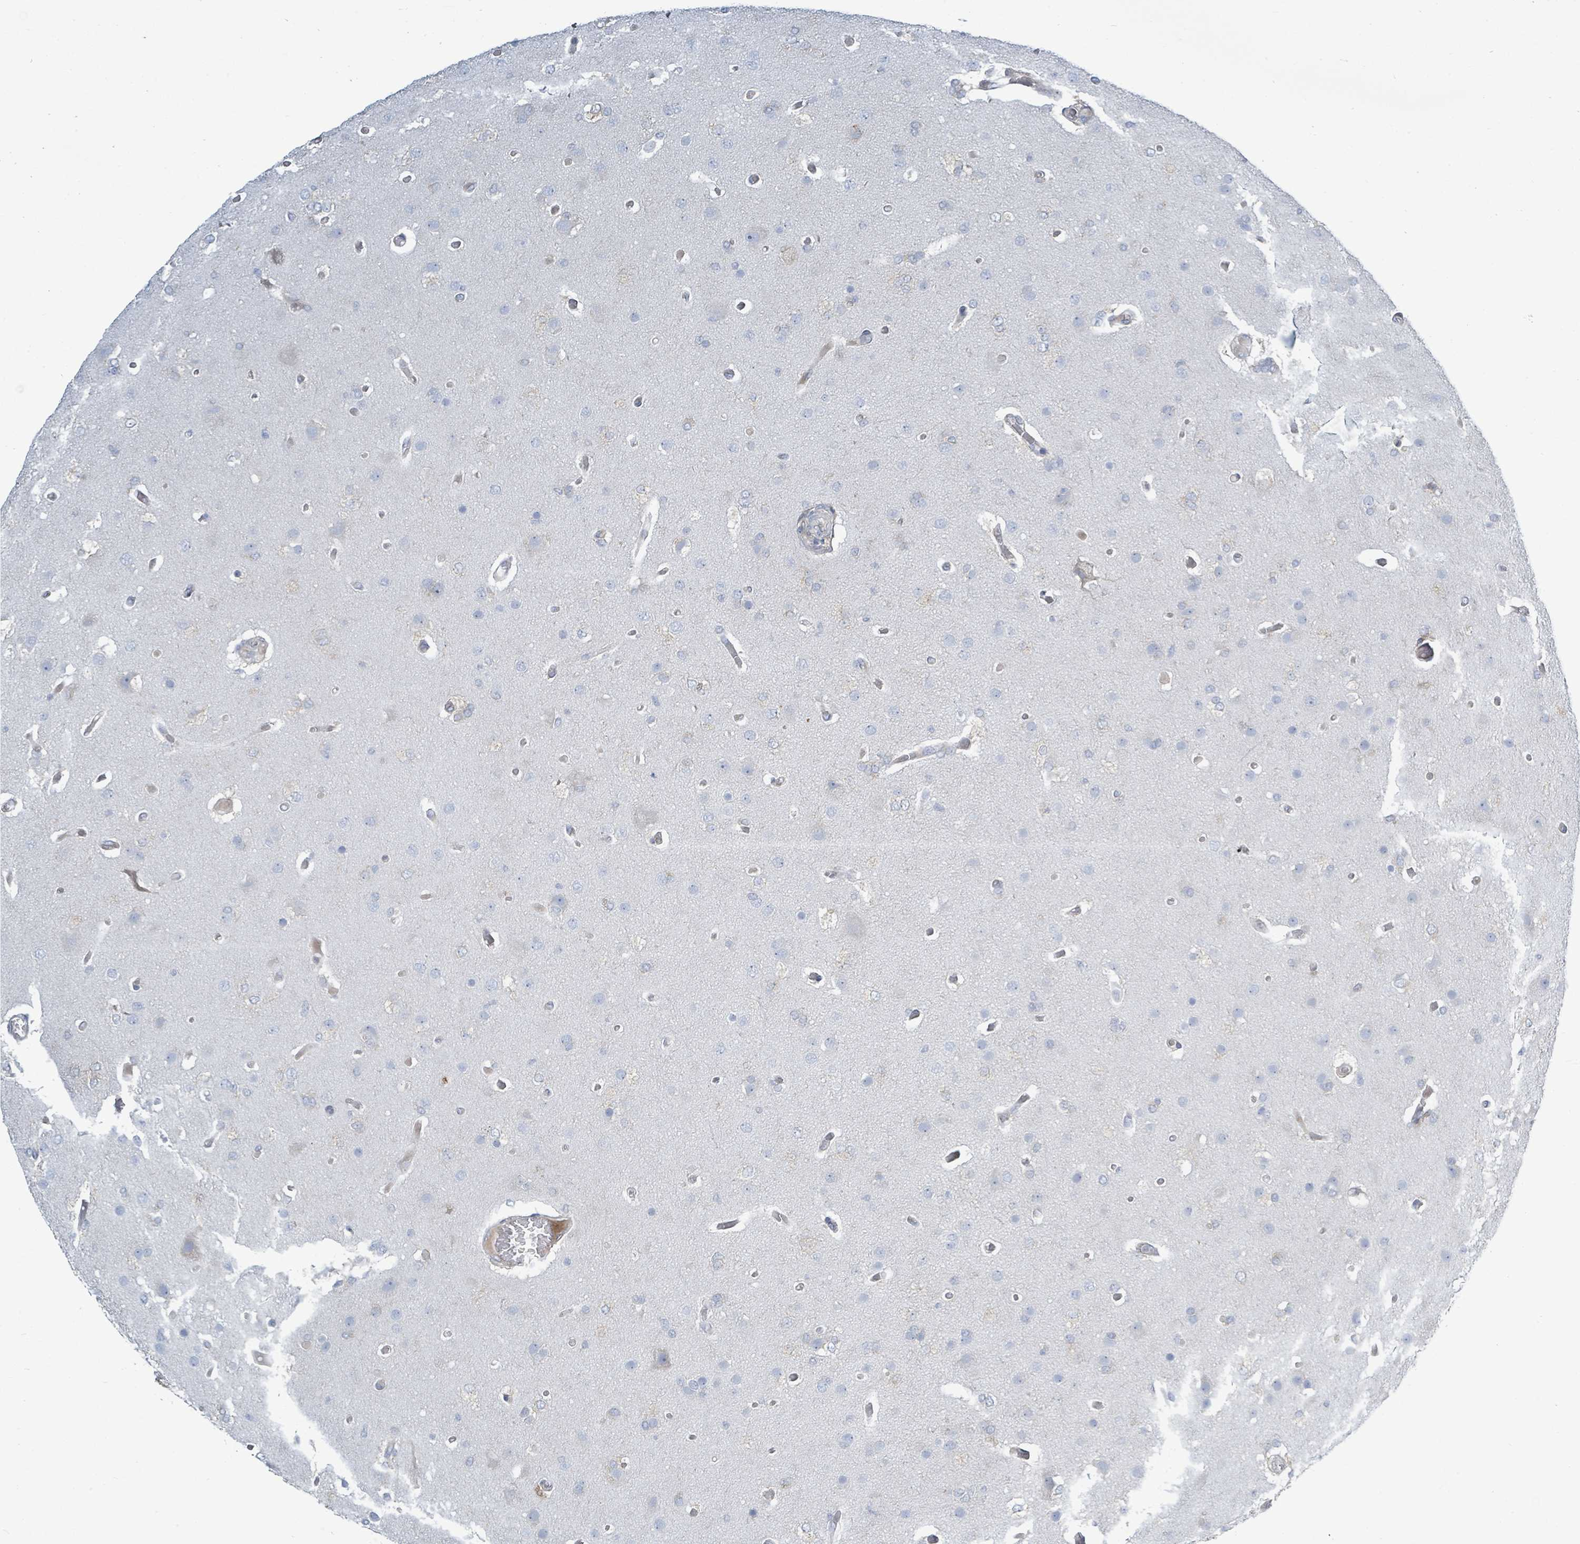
{"staining": {"intensity": "negative", "quantity": "none", "location": "none"}, "tissue": "glioma", "cell_type": "Tumor cells", "image_type": "cancer", "snomed": [{"axis": "morphology", "description": "Glioma, malignant, High grade"}, {"axis": "topography", "description": "Brain"}], "caption": "A micrograph of malignant high-grade glioma stained for a protein reveals no brown staining in tumor cells. The staining was performed using DAB to visualize the protein expression in brown, while the nuclei were stained in blue with hematoxylin (Magnification: 20x).", "gene": "SIRPB1", "patient": {"sex": "female", "age": 74}}